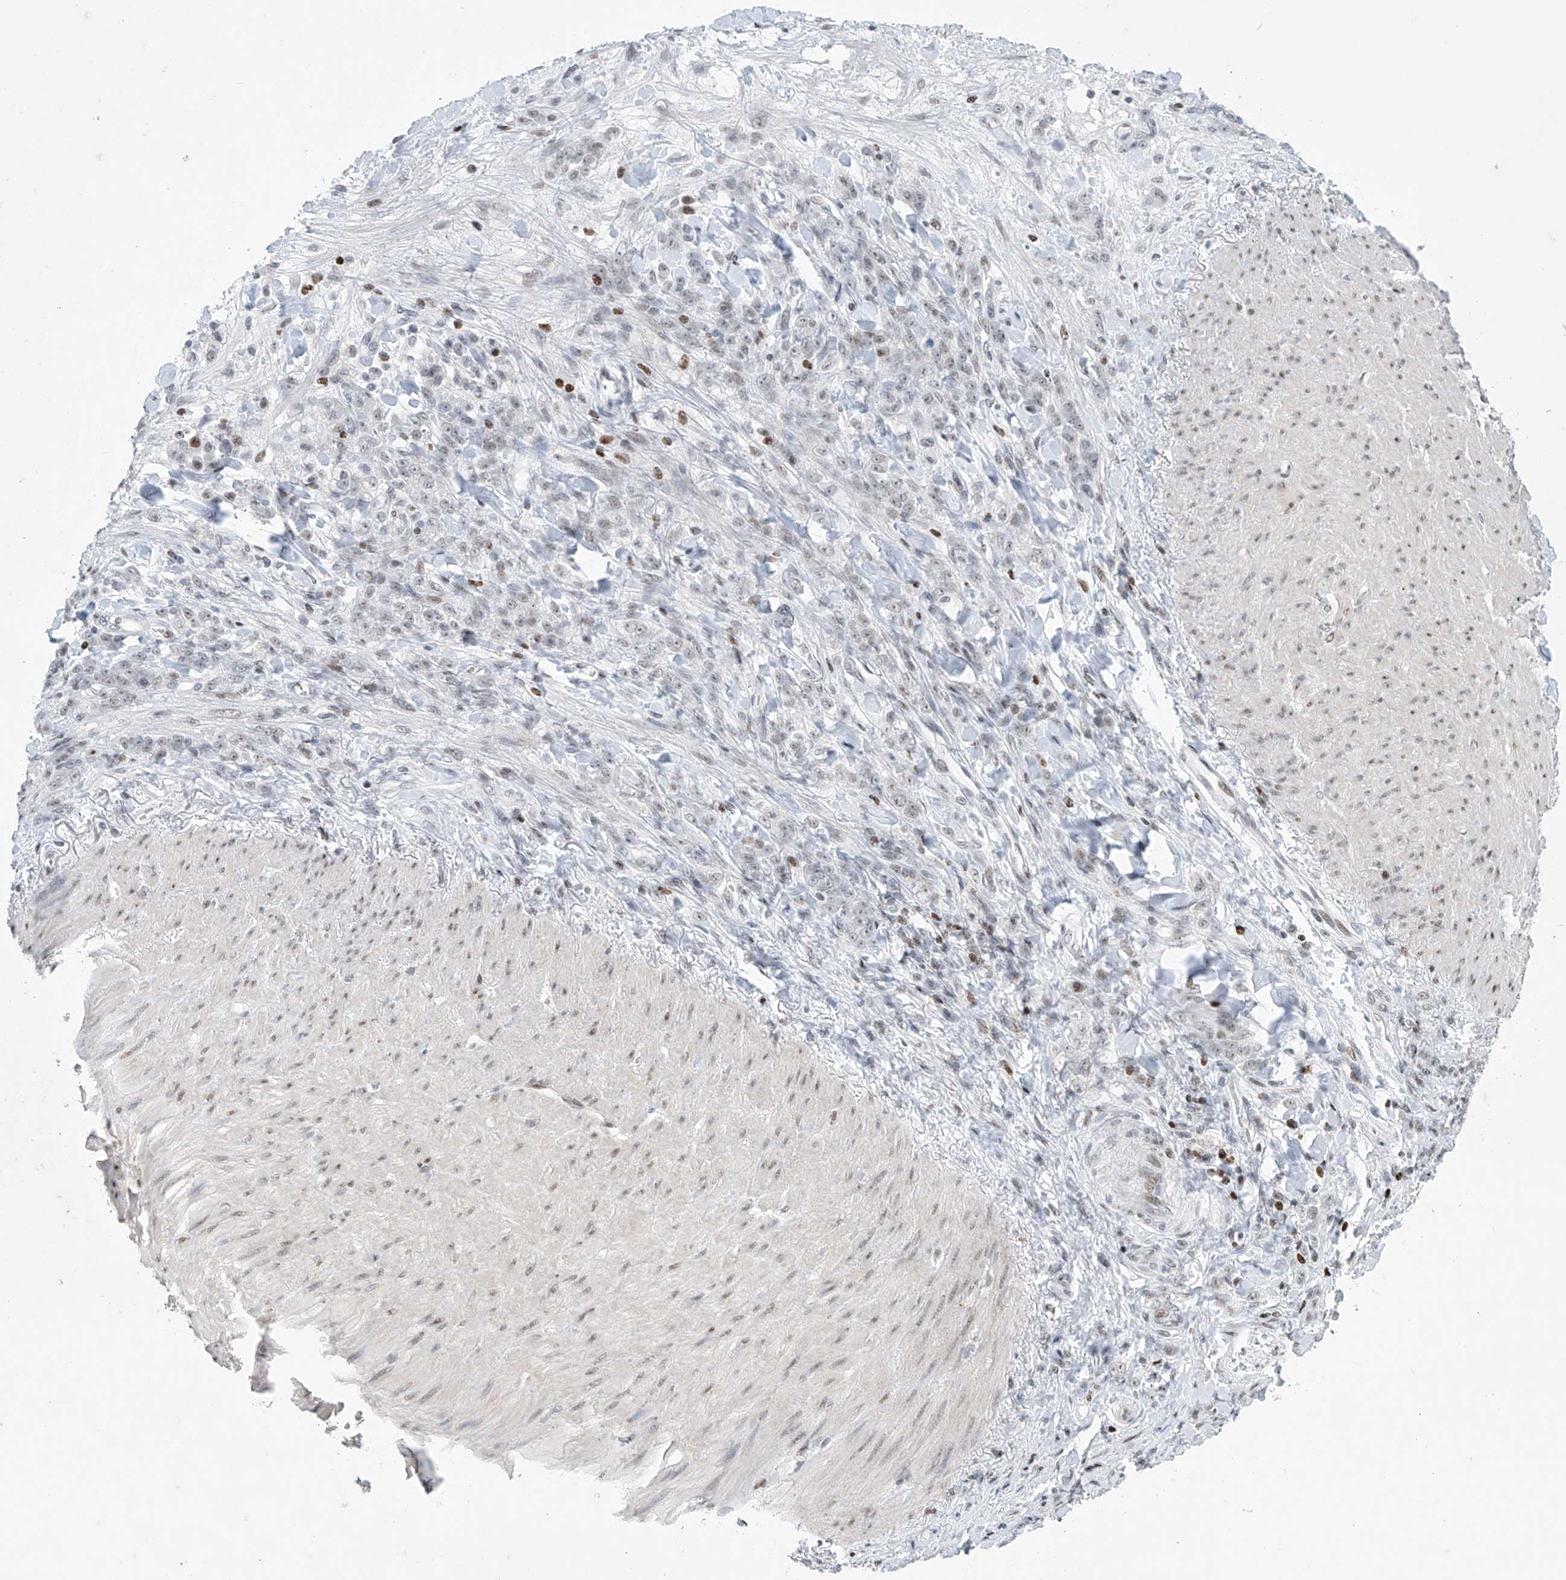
{"staining": {"intensity": "negative", "quantity": "none", "location": "none"}, "tissue": "stomach cancer", "cell_type": "Tumor cells", "image_type": "cancer", "snomed": [{"axis": "morphology", "description": "Normal tissue, NOS"}, {"axis": "morphology", "description": "Adenocarcinoma, NOS"}, {"axis": "topography", "description": "Stomach"}], "caption": "Stomach cancer was stained to show a protein in brown. There is no significant expression in tumor cells.", "gene": "RFX7", "patient": {"sex": "male", "age": 82}}